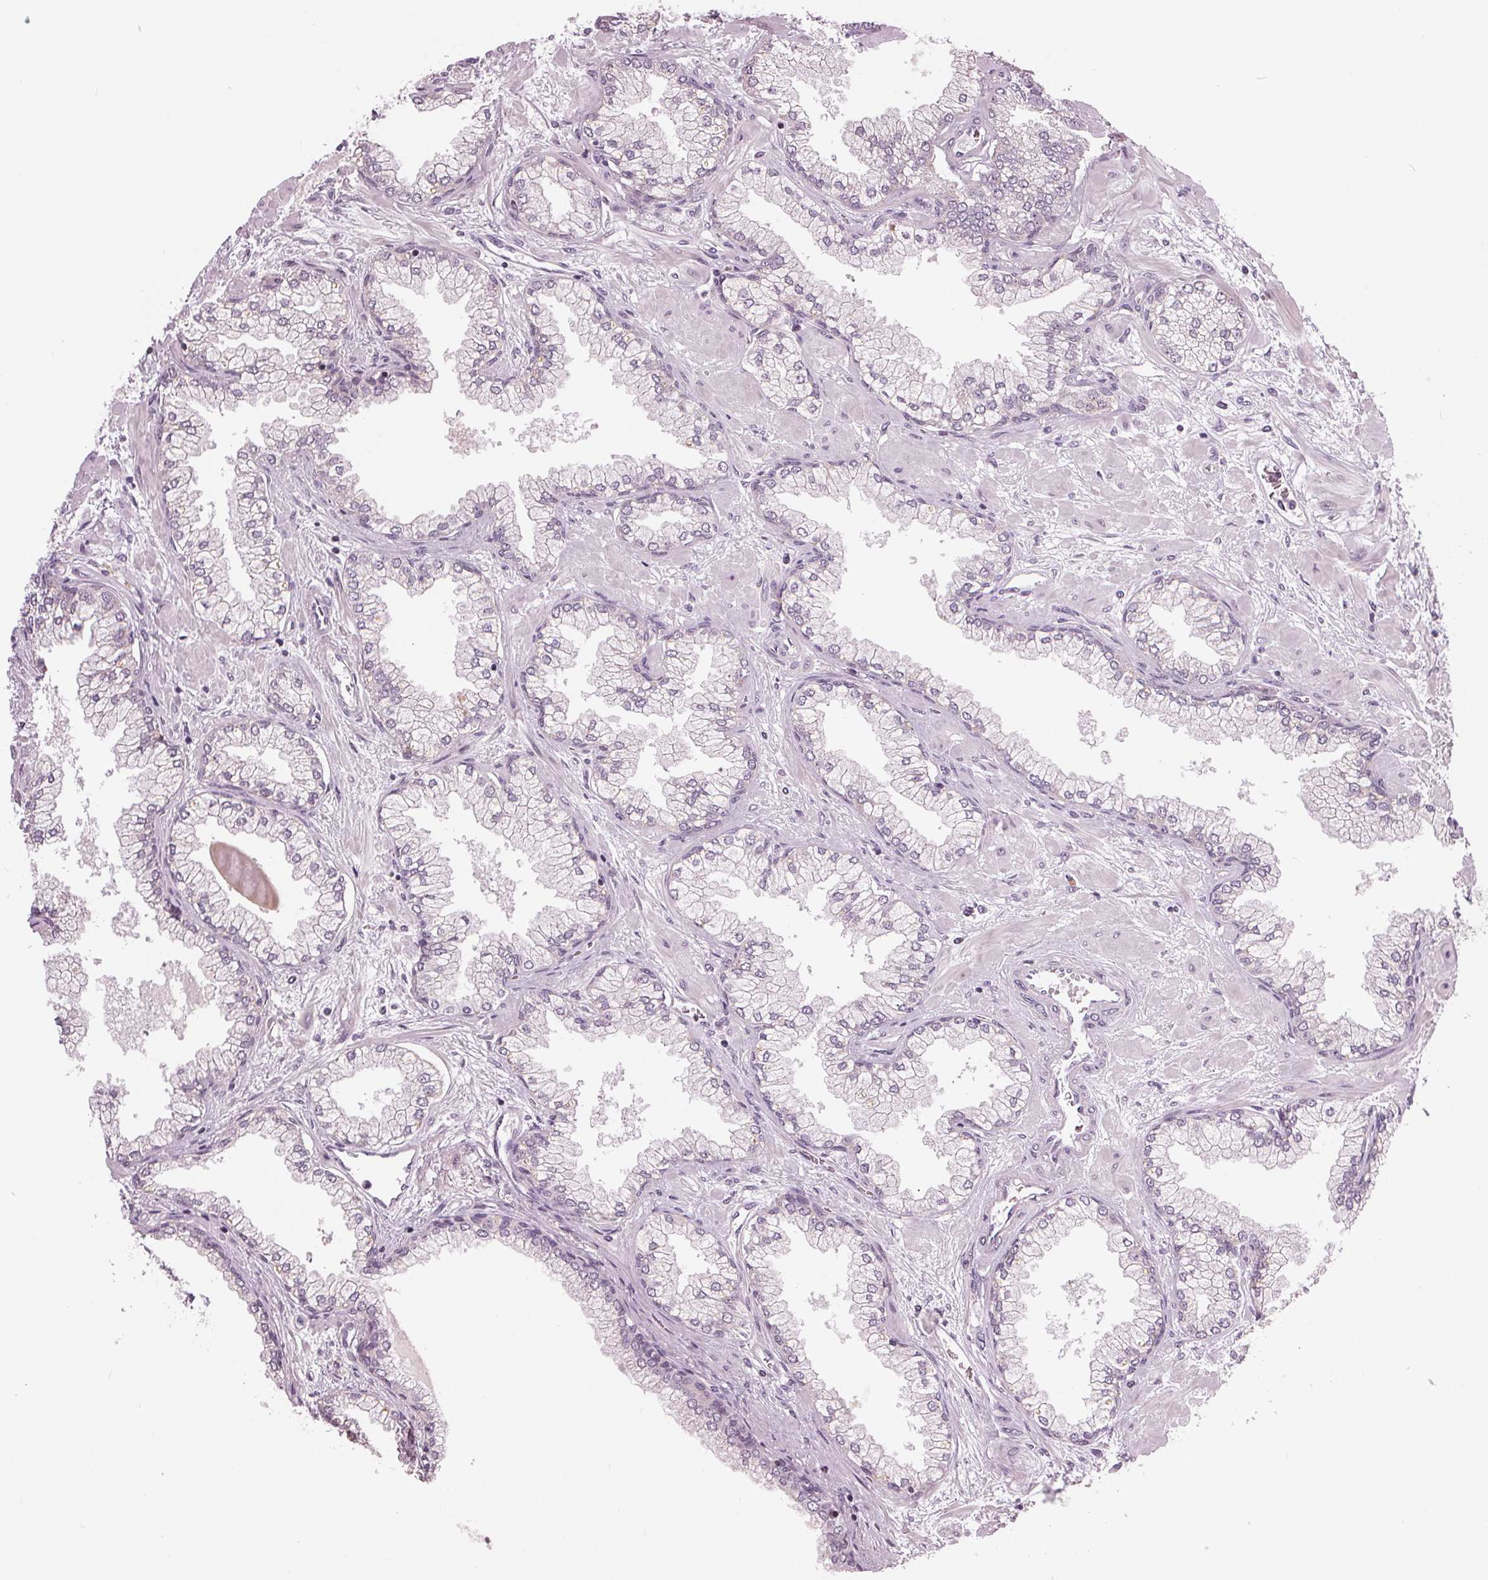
{"staining": {"intensity": "negative", "quantity": "none", "location": "none"}, "tissue": "prostate cancer", "cell_type": "Tumor cells", "image_type": "cancer", "snomed": [{"axis": "morphology", "description": "Adenocarcinoma, Low grade"}, {"axis": "topography", "description": "Prostate"}], "caption": "Immunohistochemical staining of human low-grade adenocarcinoma (prostate) exhibits no significant positivity in tumor cells.", "gene": "ZNF605", "patient": {"sex": "male", "age": 55}}